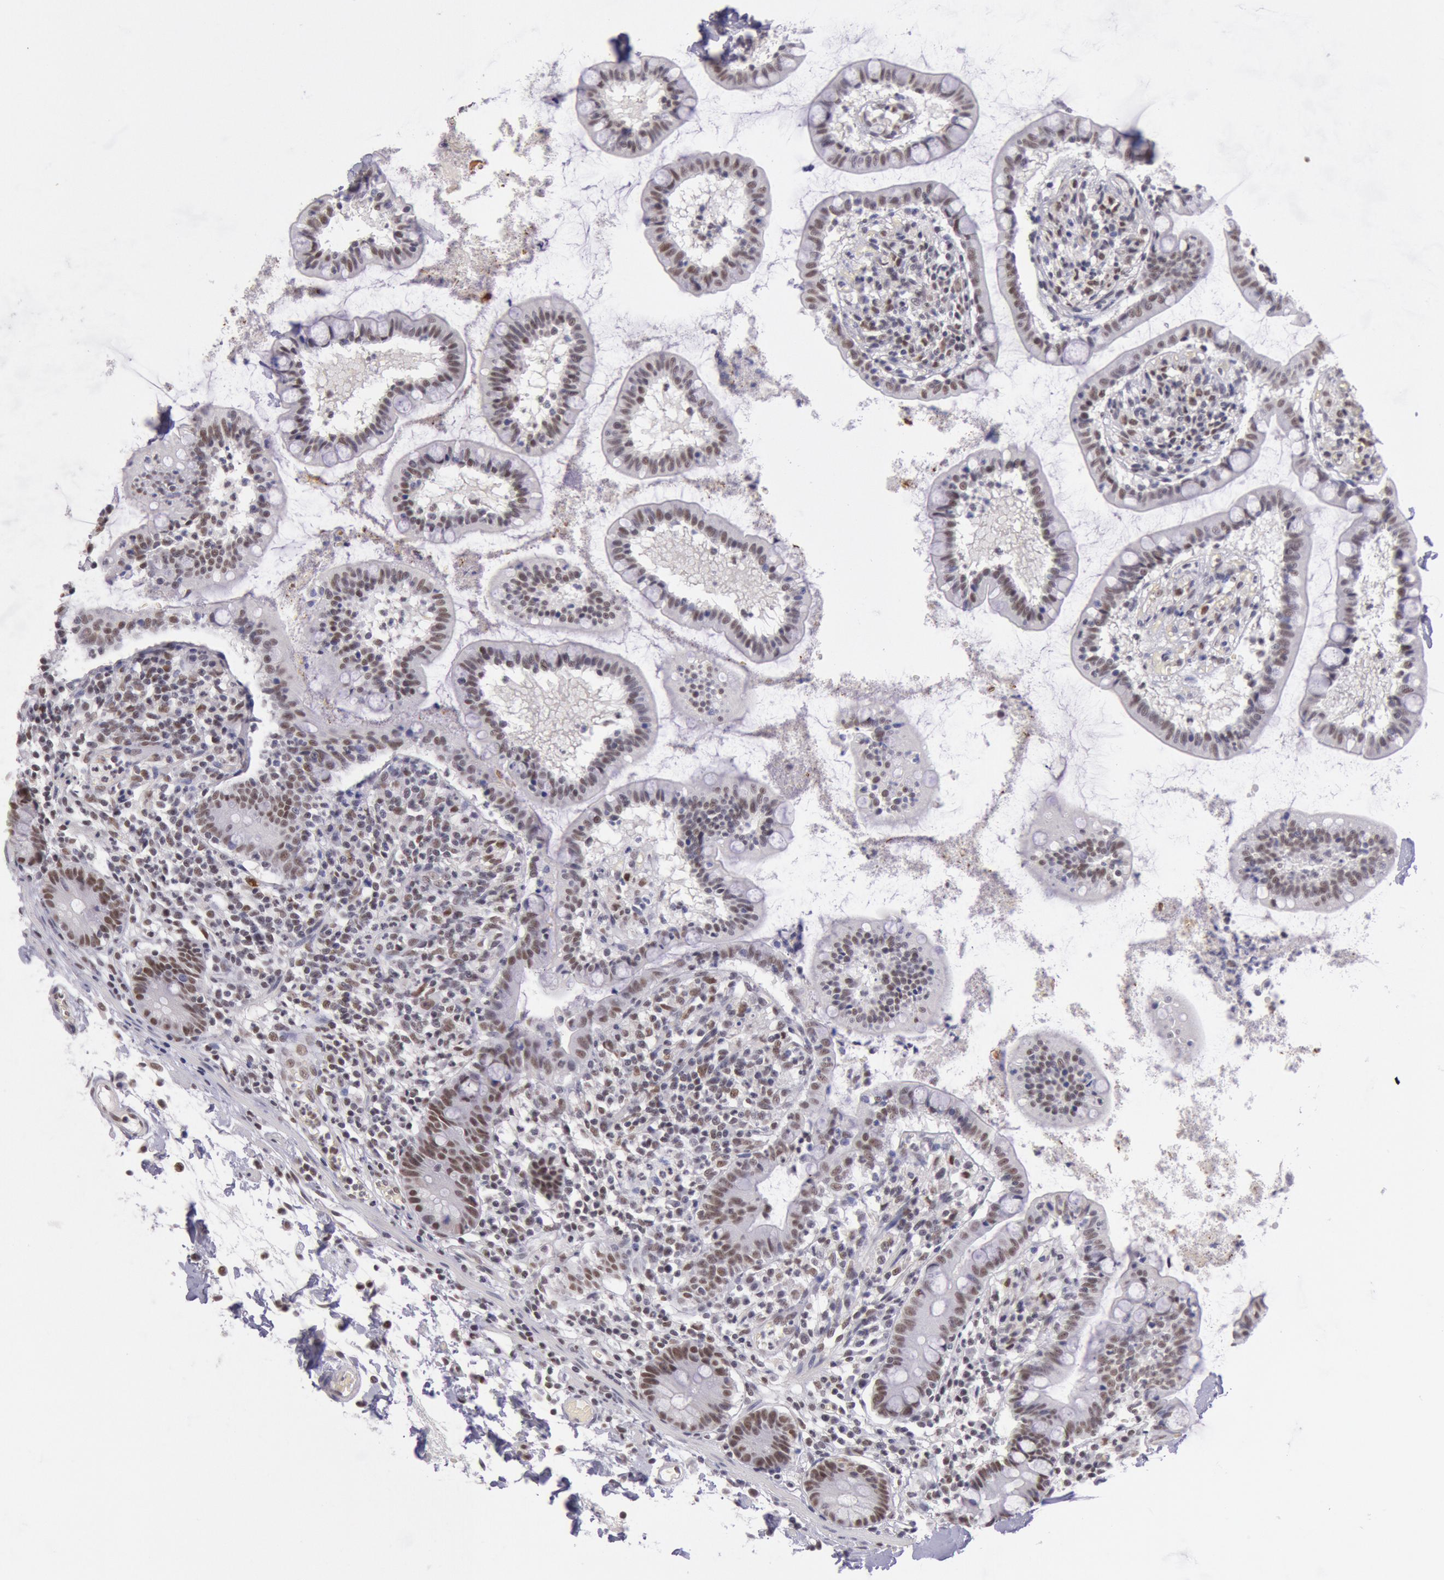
{"staining": {"intensity": "weak", "quantity": ">75%", "location": "nuclear"}, "tissue": "small intestine", "cell_type": "Glandular cells", "image_type": "normal", "snomed": [{"axis": "morphology", "description": "Normal tissue, NOS"}, {"axis": "topography", "description": "Small intestine"}], "caption": "Small intestine stained for a protein (brown) demonstrates weak nuclear positive expression in about >75% of glandular cells.", "gene": "TASL", "patient": {"sex": "female", "age": 61}}